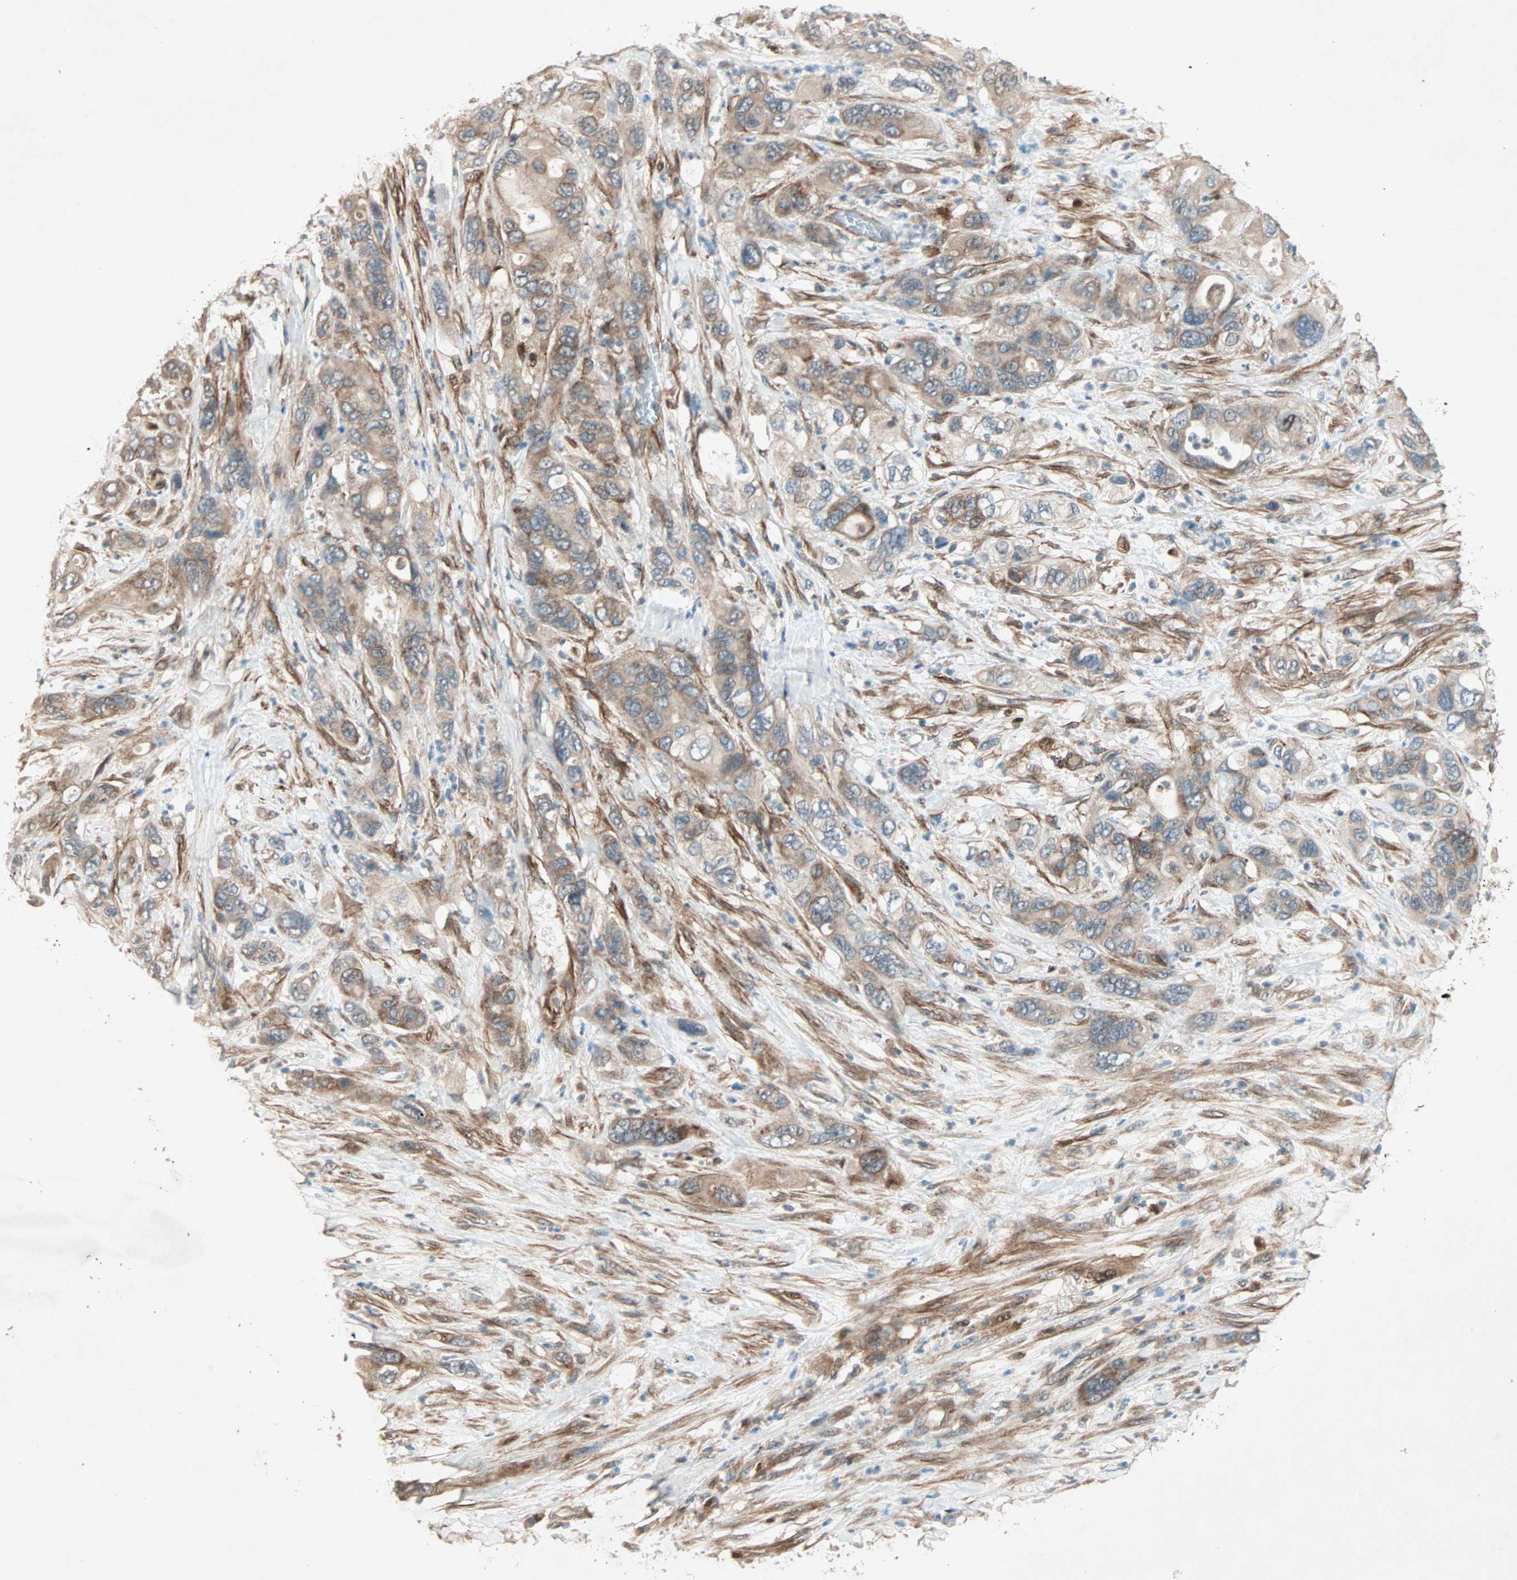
{"staining": {"intensity": "moderate", "quantity": ">75%", "location": "cytoplasmic/membranous"}, "tissue": "pancreatic cancer", "cell_type": "Tumor cells", "image_type": "cancer", "snomed": [{"axis": "morphology", "description": "Adenocarcinoma, NOS"}, {"axis": "topography", "description": "Pancreas"}], "caption": "A medium amount of moderate cytoplasmic/membranous expression is appreciated in approximately >75% of tumor cells in pancreatic cancer tissue. The staining was performed using DAB to visualize the protein expression in brown, while the nuclei were stained in blue with hematoxylin (Magnification: 20x).", "gene": "SDSL", "patient": {"sex": "female", "age": 71}}